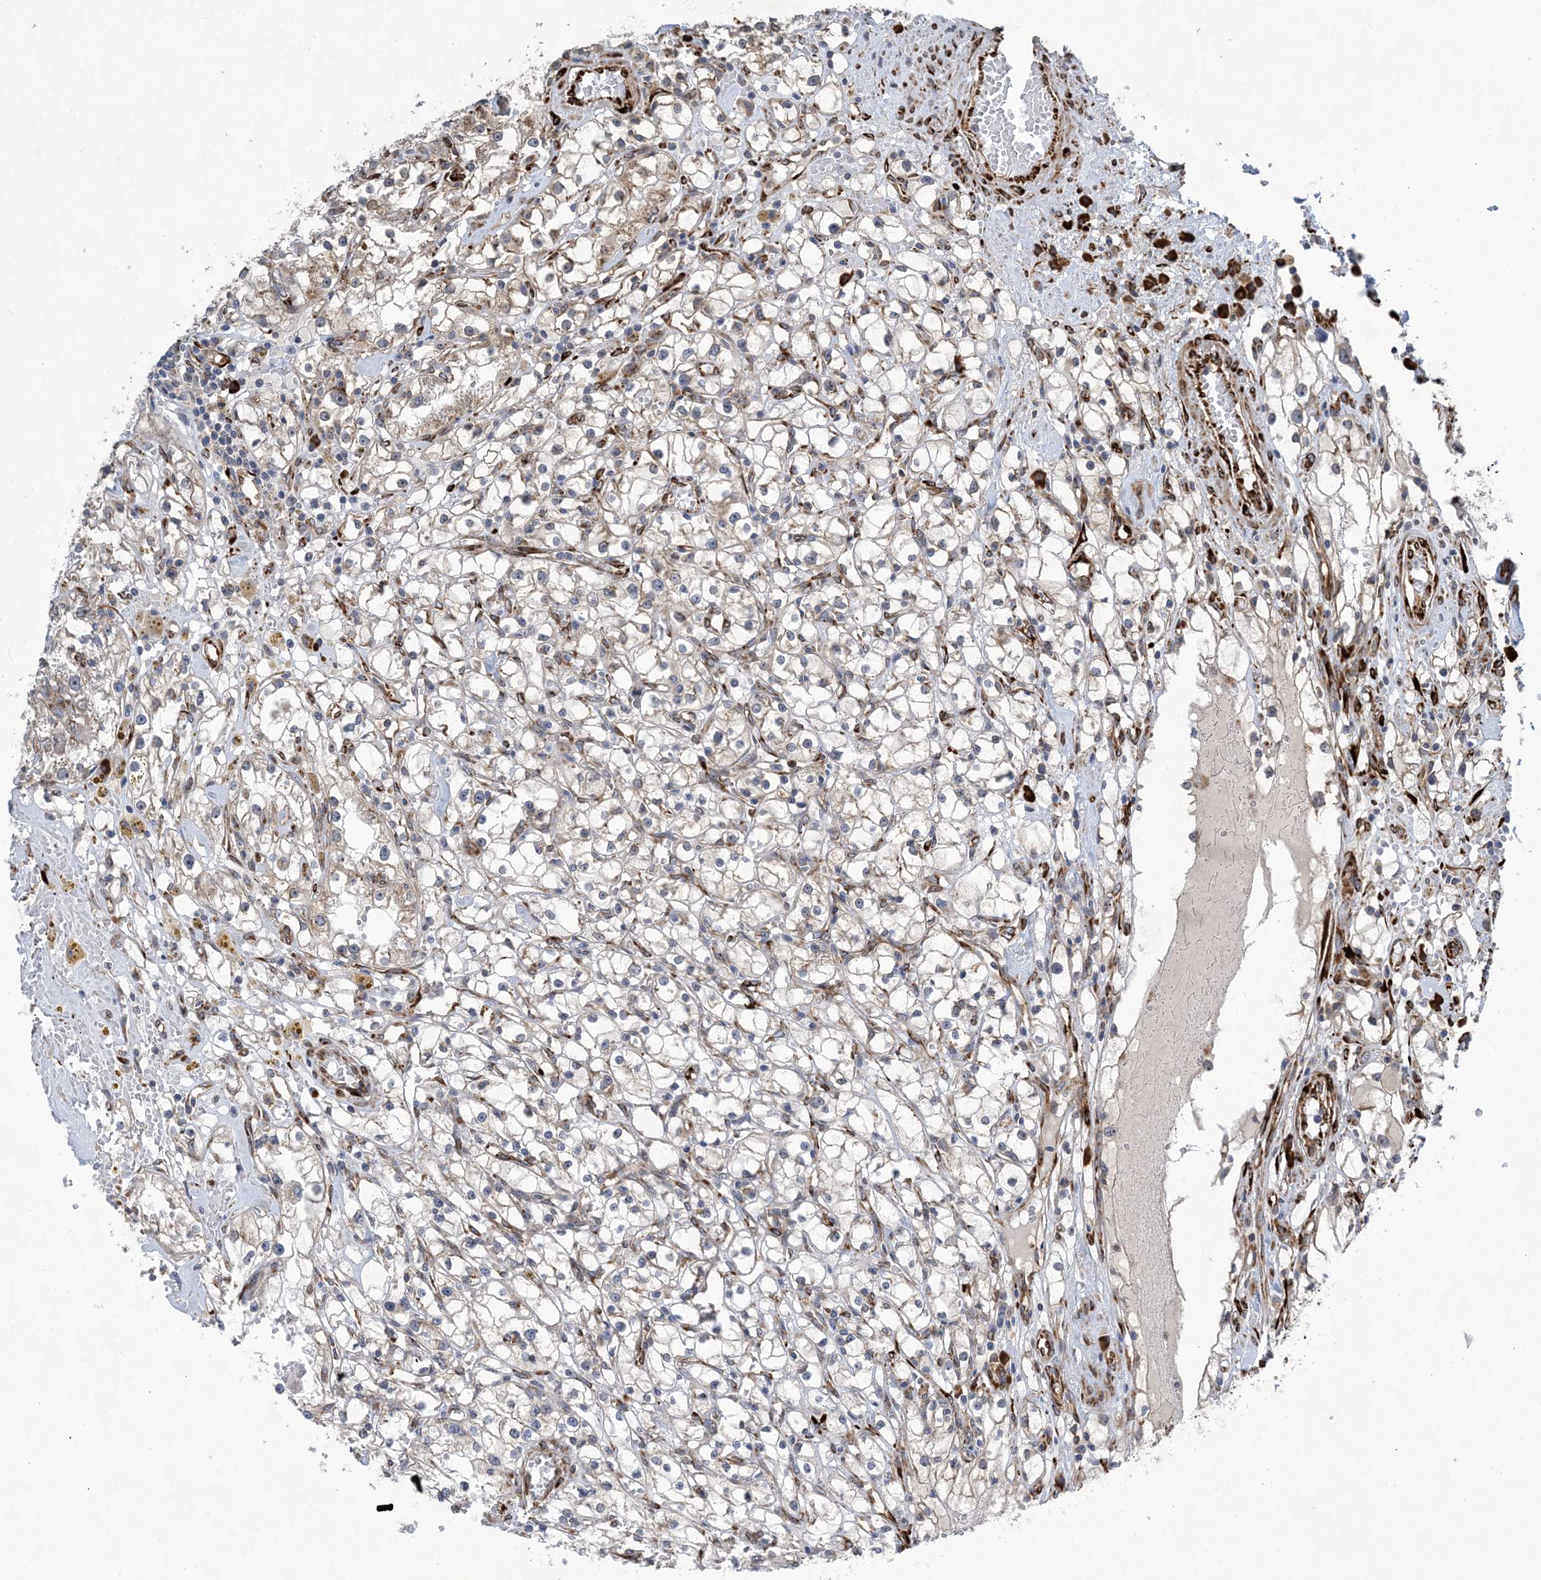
{"staining": {"intensity": "negative", "quantity": "none", "location": "none"}, "tissue": "renal cancer", "cell_type": "Tumor cells", "image_type": "cancer", "snomed": [{"axis": "morphology", "description": "Adenocarcinoma, NOS"}, {"axis": "topography", "description": "Kidney"}], "caption": "IHC of renal cancer exhibits no positivity in tumor cells.", "gene": "ZBTB45", "patient": {"sex": "male", "age": 56}}